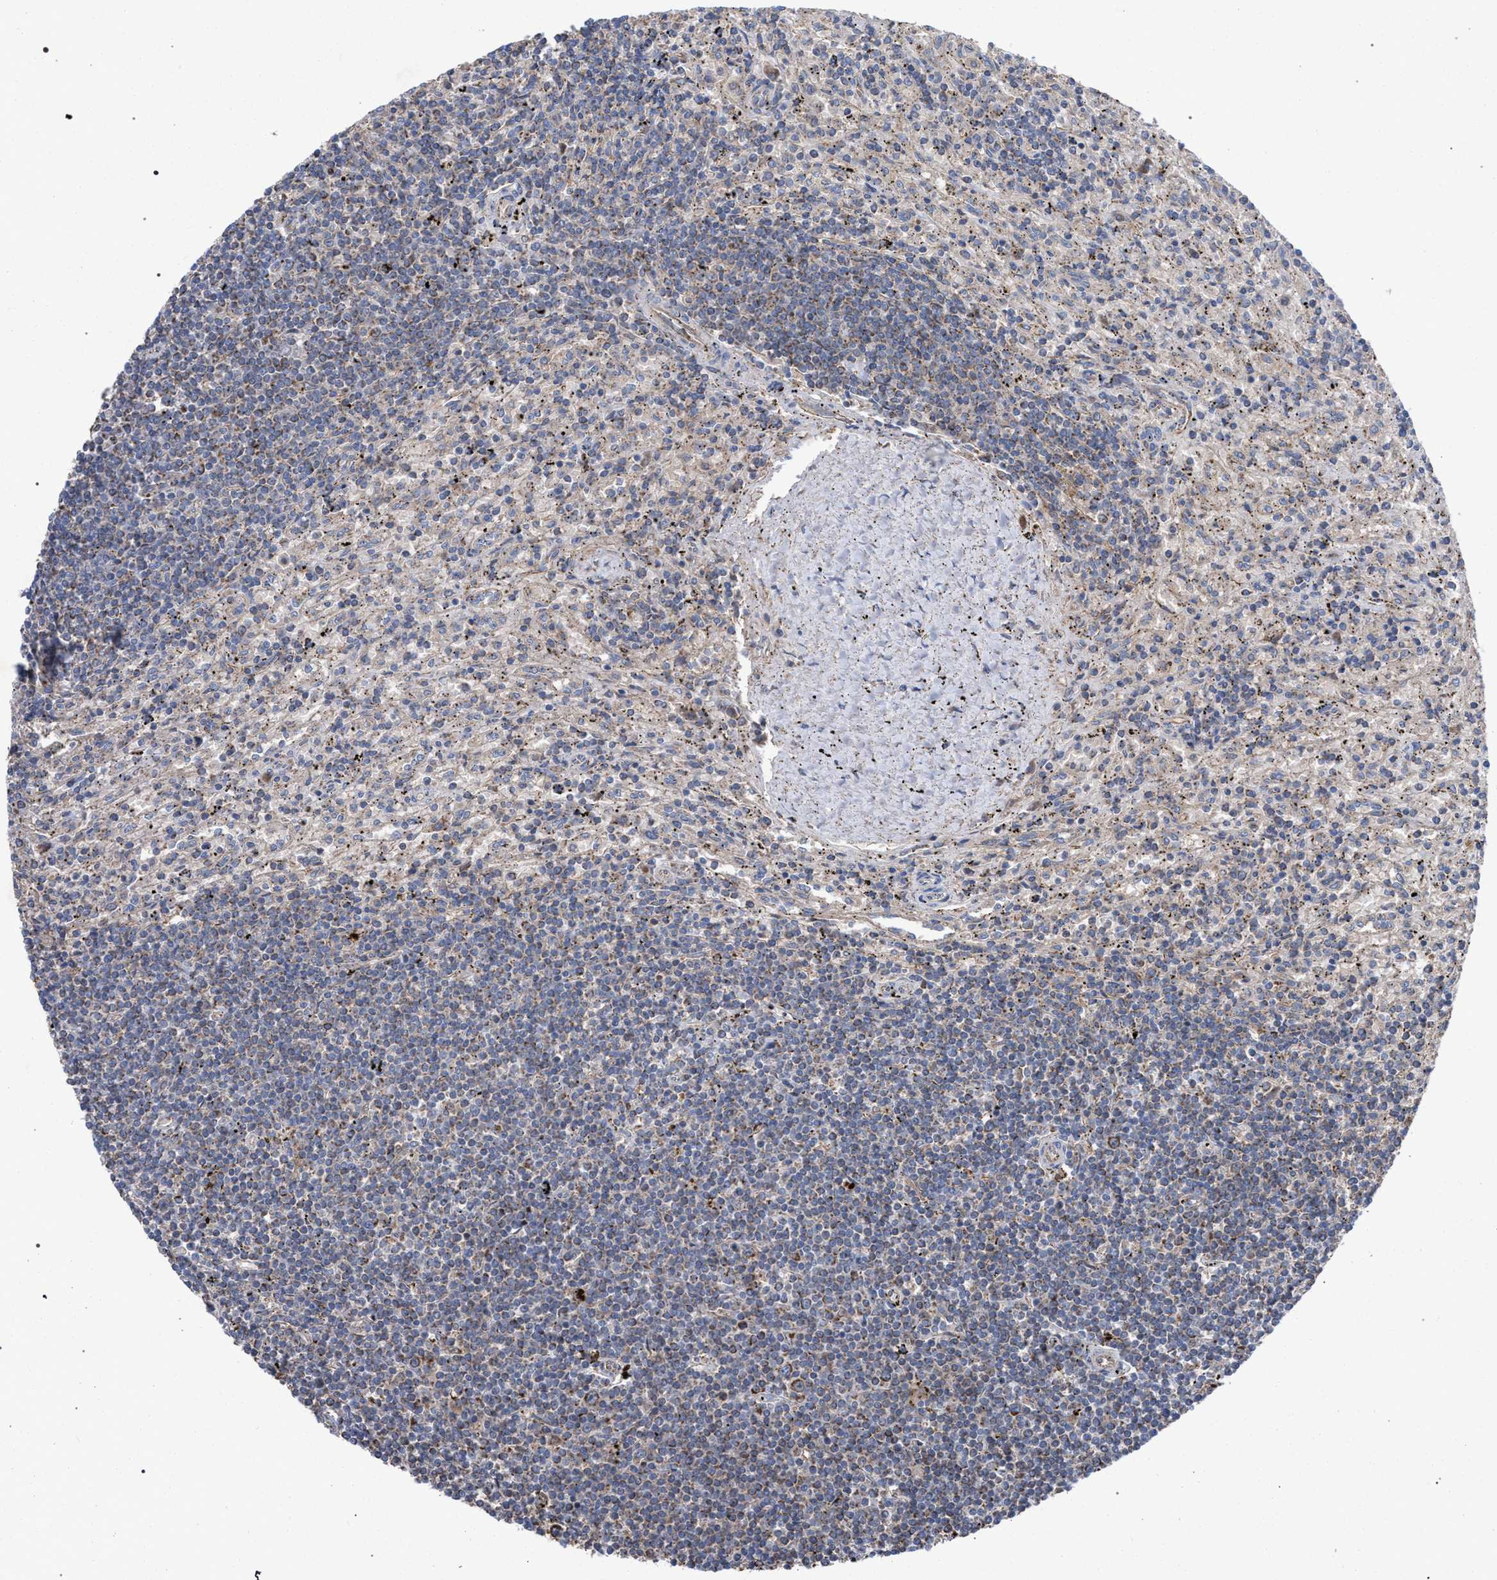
{"staining": {"intensity": "weak", "quantity": "<25%", "location": "cytoplasmic/membranous"}, "tissue": "lymphoma", "cell_type": "Tumor cells", "image_type": "cancer", "snomed": [{"axis": "morphology", "description": "Malignant lymphoma, non-Hodgkin's type, Low grade"}, {"axis": "topography", "description": "Spleen"}], "caption": "Immunohistochemistry (IHC) photomicrograph of lymphoma stained for a protein (brown), which reveals no staining in tumor cells.", "gene": "BCL2L12", "patient": {"sex": "male", "age": 76}}